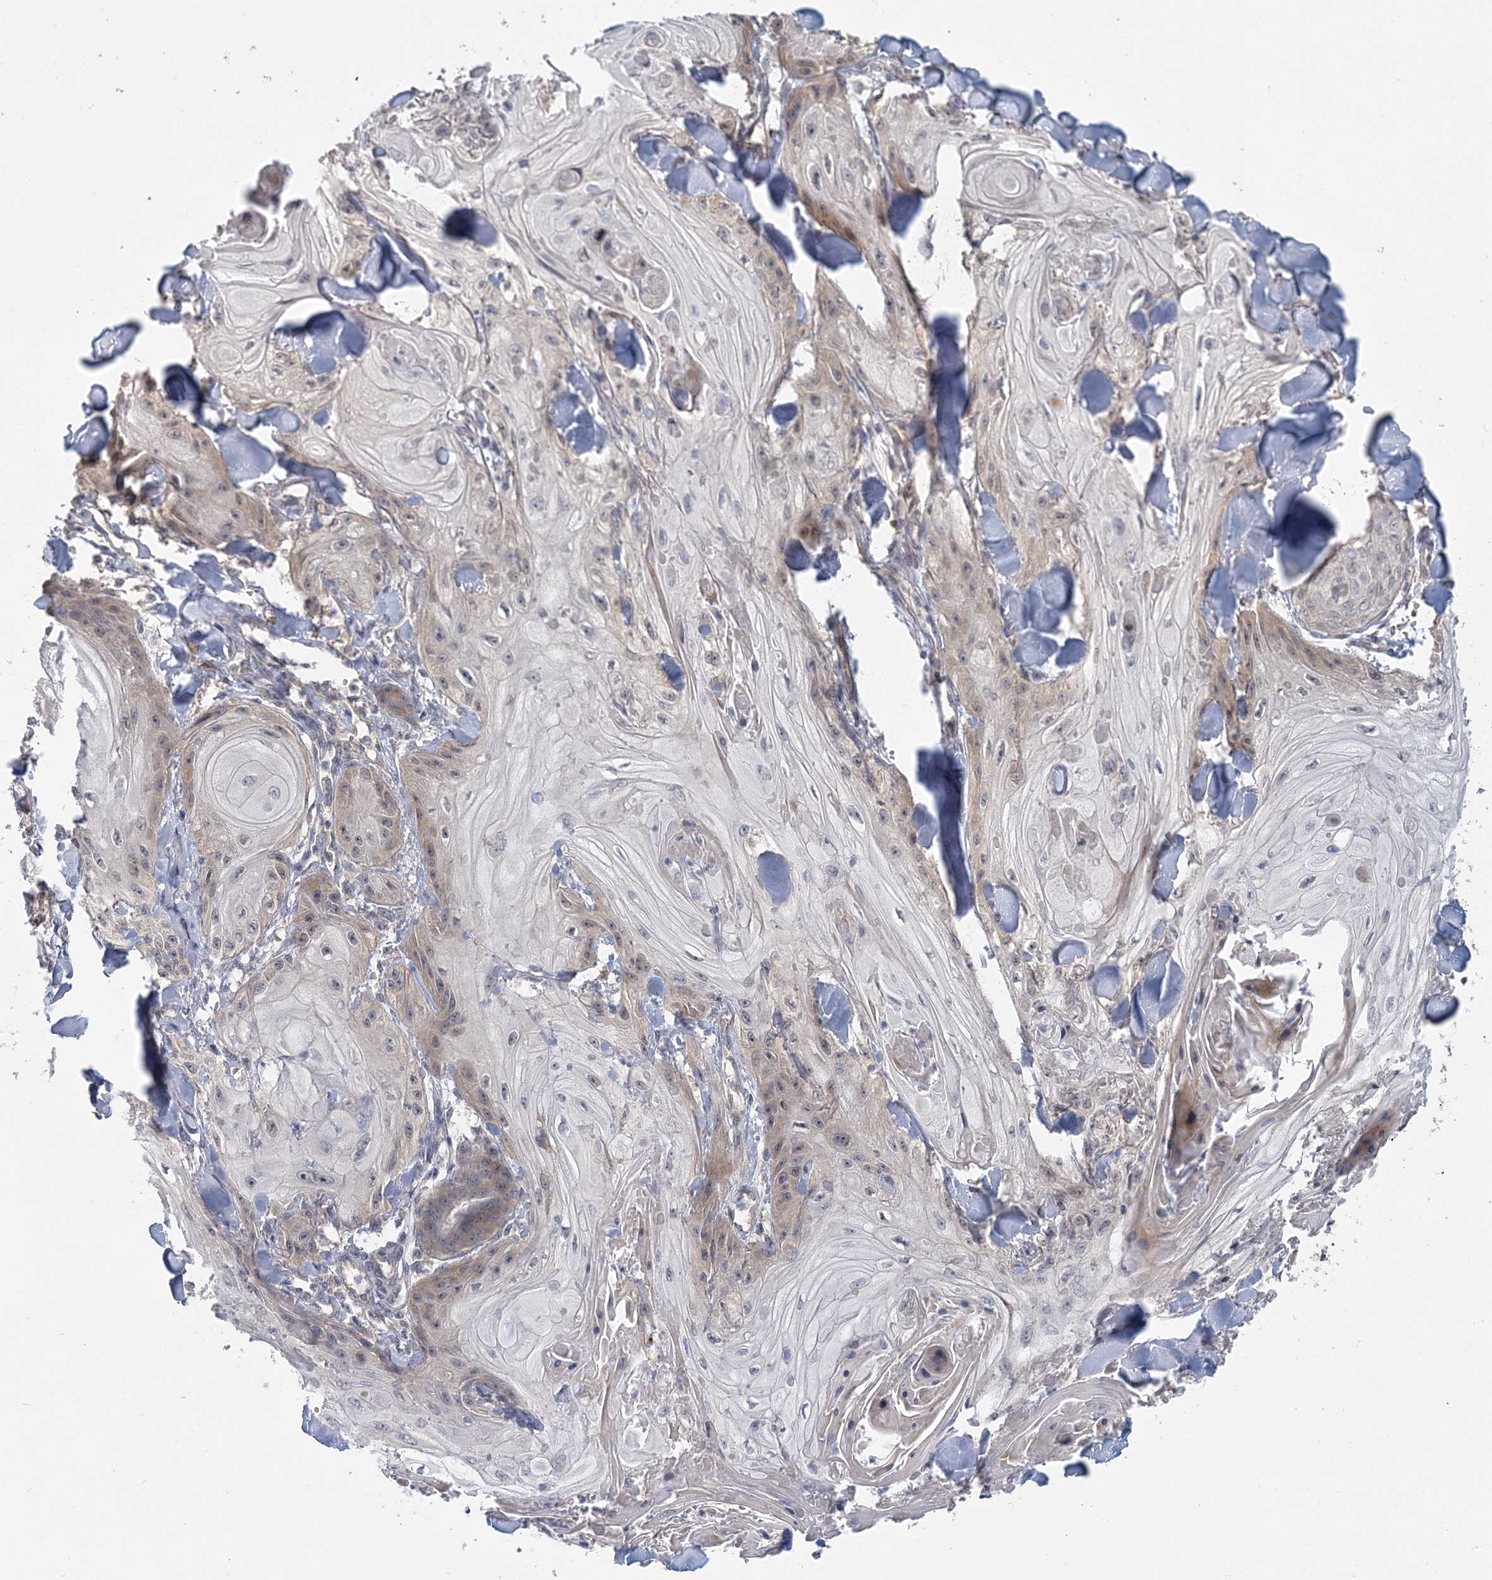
{"staining": {"intensity": "weak", "quantity": "25%-75%", "location": "cytoplasmic/membranous"}, "tissue": "skin cancer", "cell_type": "Tumor cells", "image_type": "cancer", "snomed": [{"axis": "morphology", "description": "Squamous cell carcinoma, NOS"}, {"axis": "topography", "description": "Skin"}], "caption": "Skin cancer (squamous cell carcinoma) tissue shows weak cytoplasmic/membranous positivity in about 25%-75% of tumor cells", "gene": "RNF25", "patient": {"sex": "male", "age": 74}}